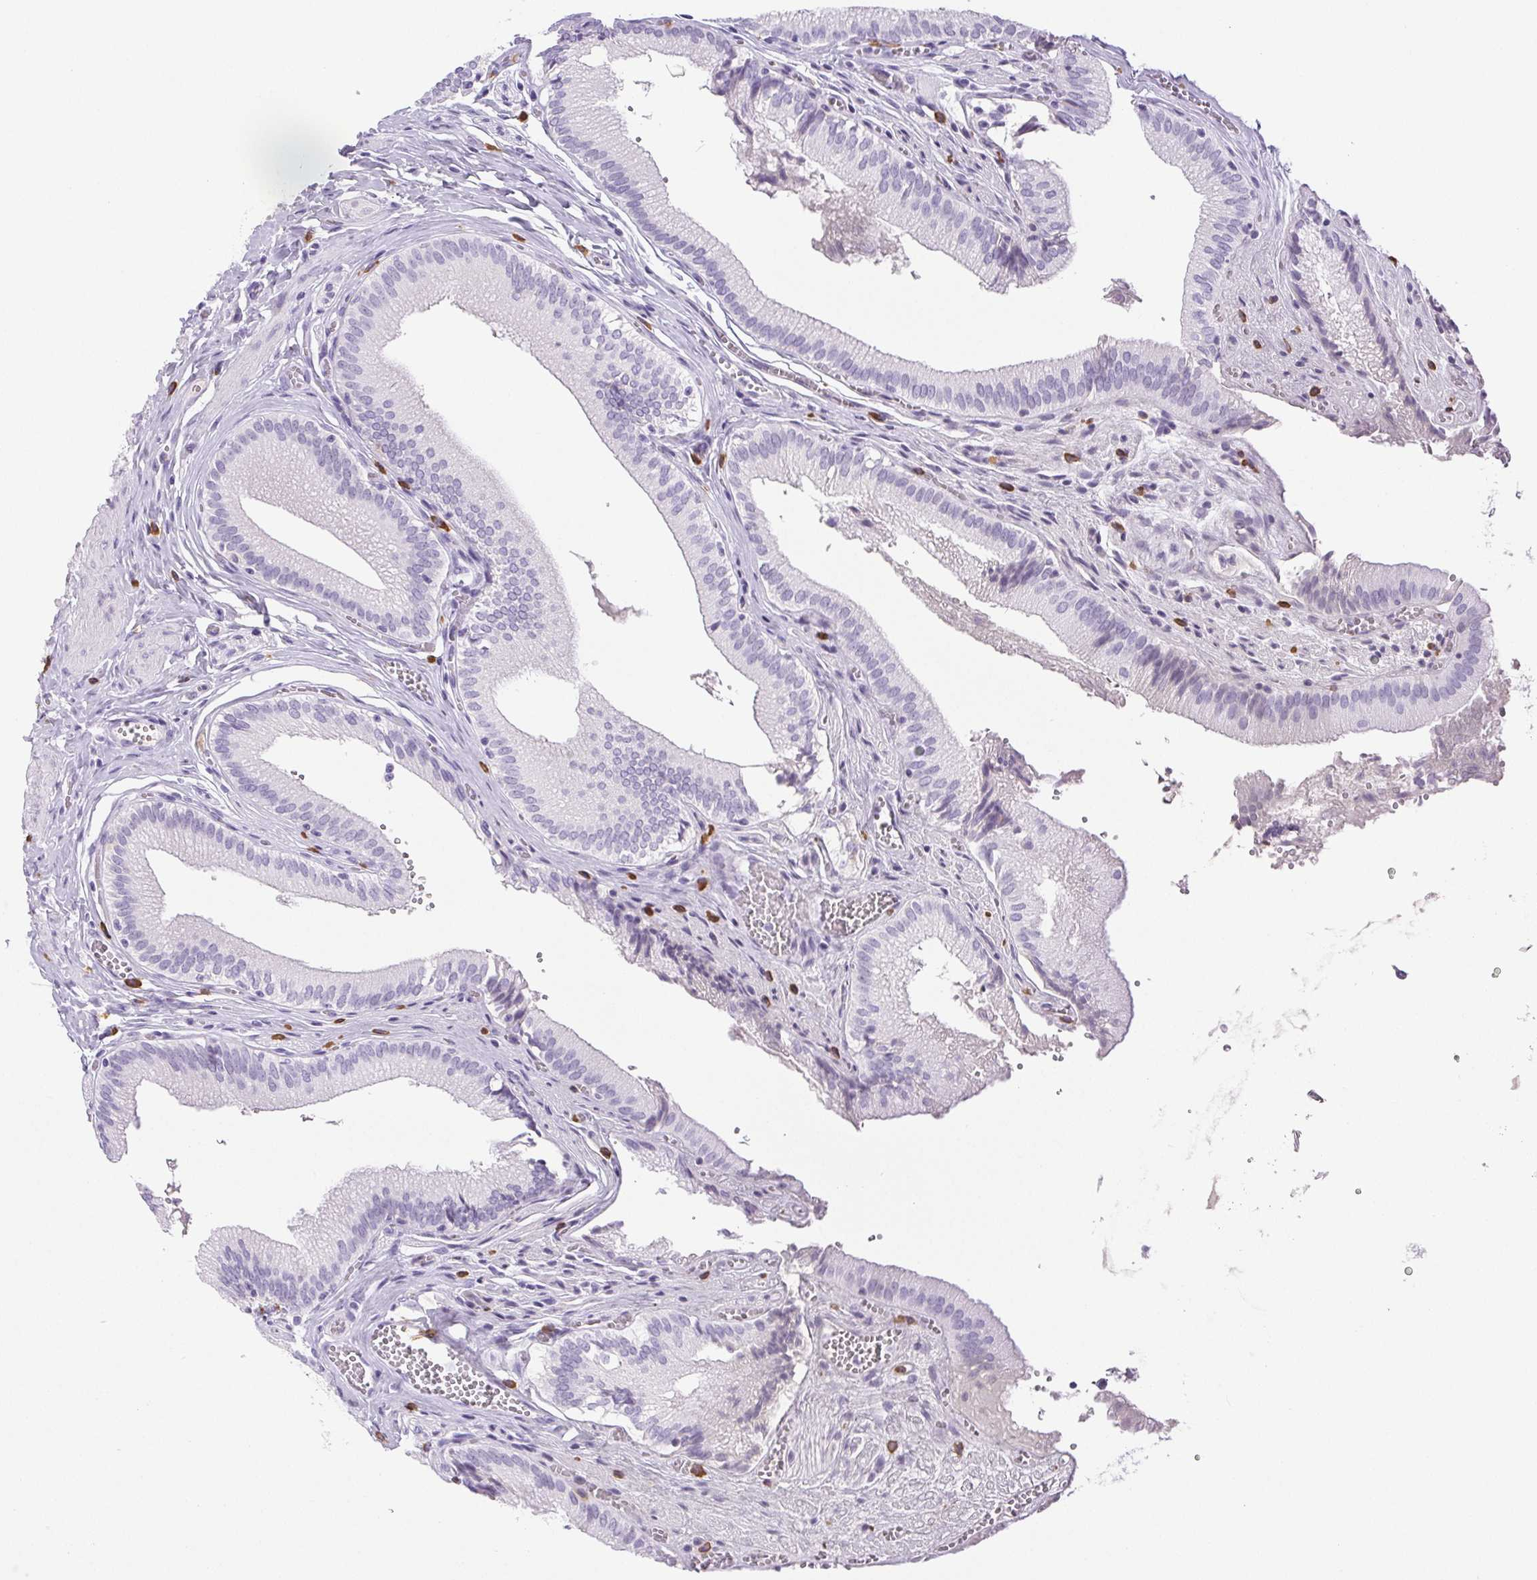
{"staining": {"intensity": "negative", "quantity": "none", "location": "none"}, "tissue": "gallbladder", "cell_type": "Glandular cells", "image_type": "normal", "snomed": [{"axis": "morphology", "description": "Normal tissue, NOS"}, {"axis": "topography", "description": "Gallbladder"}, {"axis": "topography", "description": "Peripheral nerve tissue"}], "caption": "IHC micrograph of normal gallbladder: human gallbladder stained with DAB (3,3'-diaminobenzidine) exhibits no significant protein positivity in glandular cells.", "gene": "PAPPA2", "patient": {"sex": "male", "age": 17}}